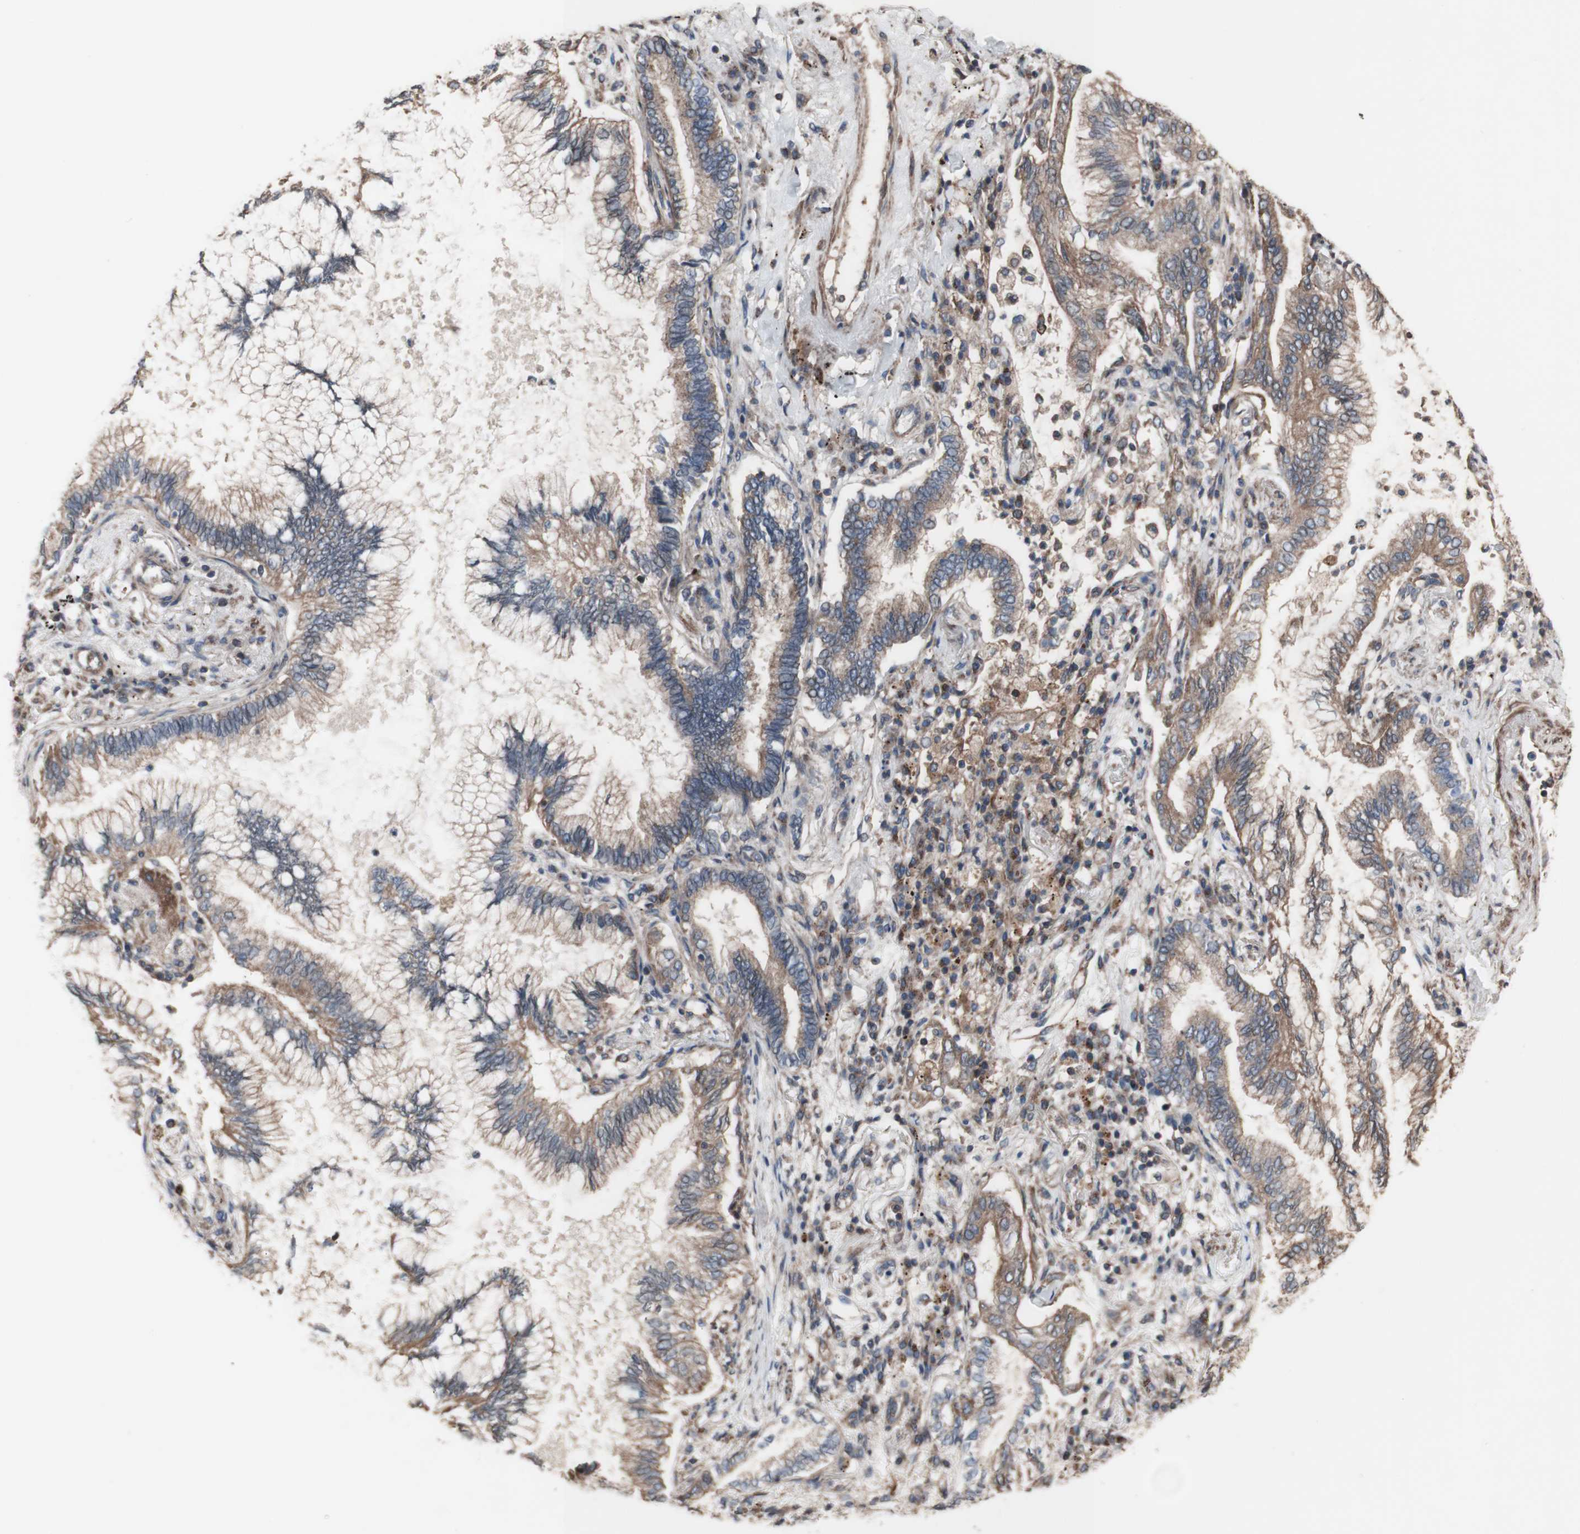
{"staining": {"intensity": "moderate", "quantity": ">75%", "location": "cytoplasmic/membranous"}, "tissue": "lung cancer", "cell_type": "Tumor cells", "image_type": "cancer", "snomed": [{"axis": "morphology", "description": "Normal tissue, NOS"}, {"axis": "morphology", "description": "Adenocarcinoma, NOS"}, {"axis": "topography", "description": "Bronchus"}, {"axis": "topography", "description": "Lung"}], "caption": "Brown immunohistochemical staining in lung cancer demonstrates moderate cytoplasmic/membranous staining in about >75% of tumor cells.", "gene": "COPB1", "patient": {"sex": "female", "age": 70}}